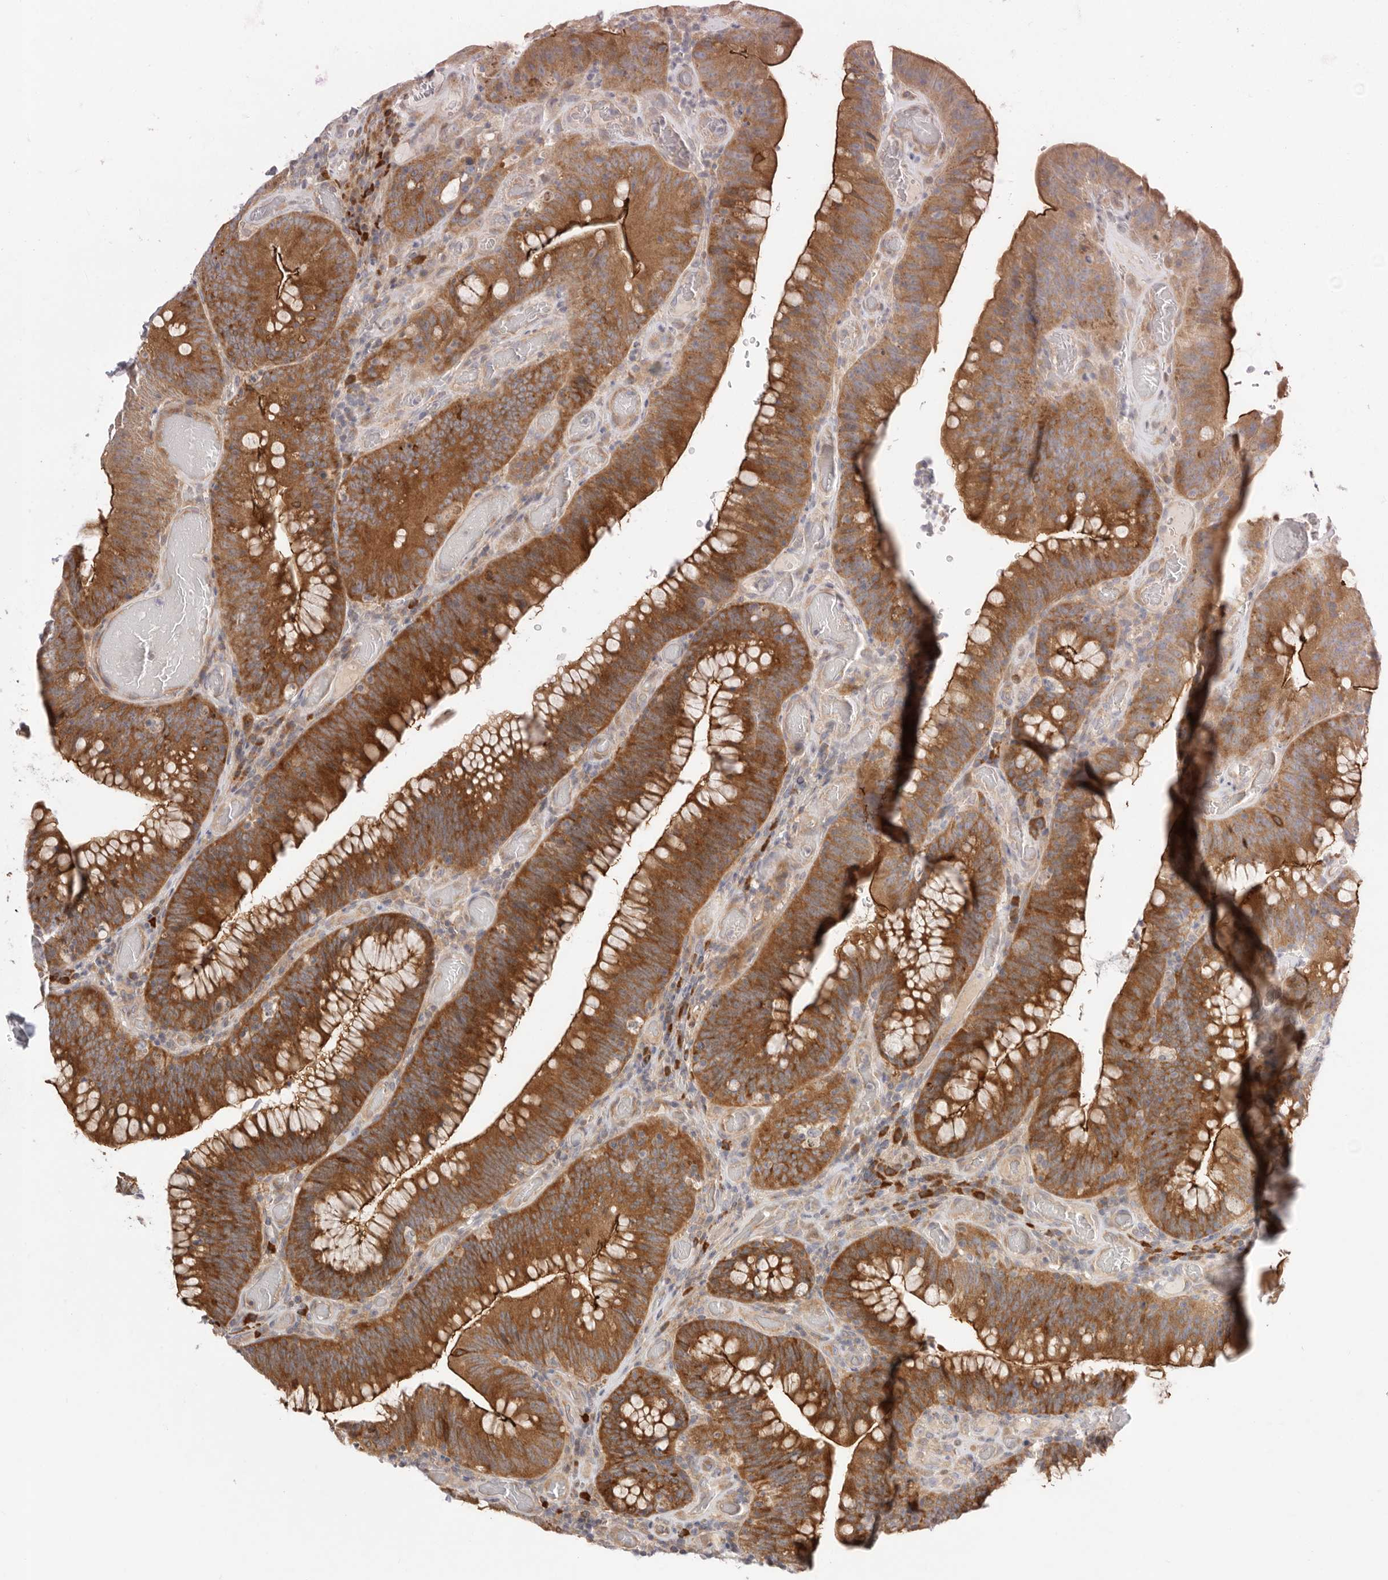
{"staining": {"intensity": "strong", "quantity": ">75%", "location": "cytoplasmic/membranous"}, "tissue": "colorectal cancer", "cell_type": "Tumor cells", "image_type": "cancer", "snomed": [{"axis": "morphology", "description": "Normal tissue, NOS"}, {"axis": "topography", "description": "Colon"}], "caption": "Protein staining of colorectal cancer tissue reveals strong cytoplasmic/membranous positivity in about >75% of tumor cells.", "gene": "USH1C", "patient": {"sex": "female", "age": 82}}